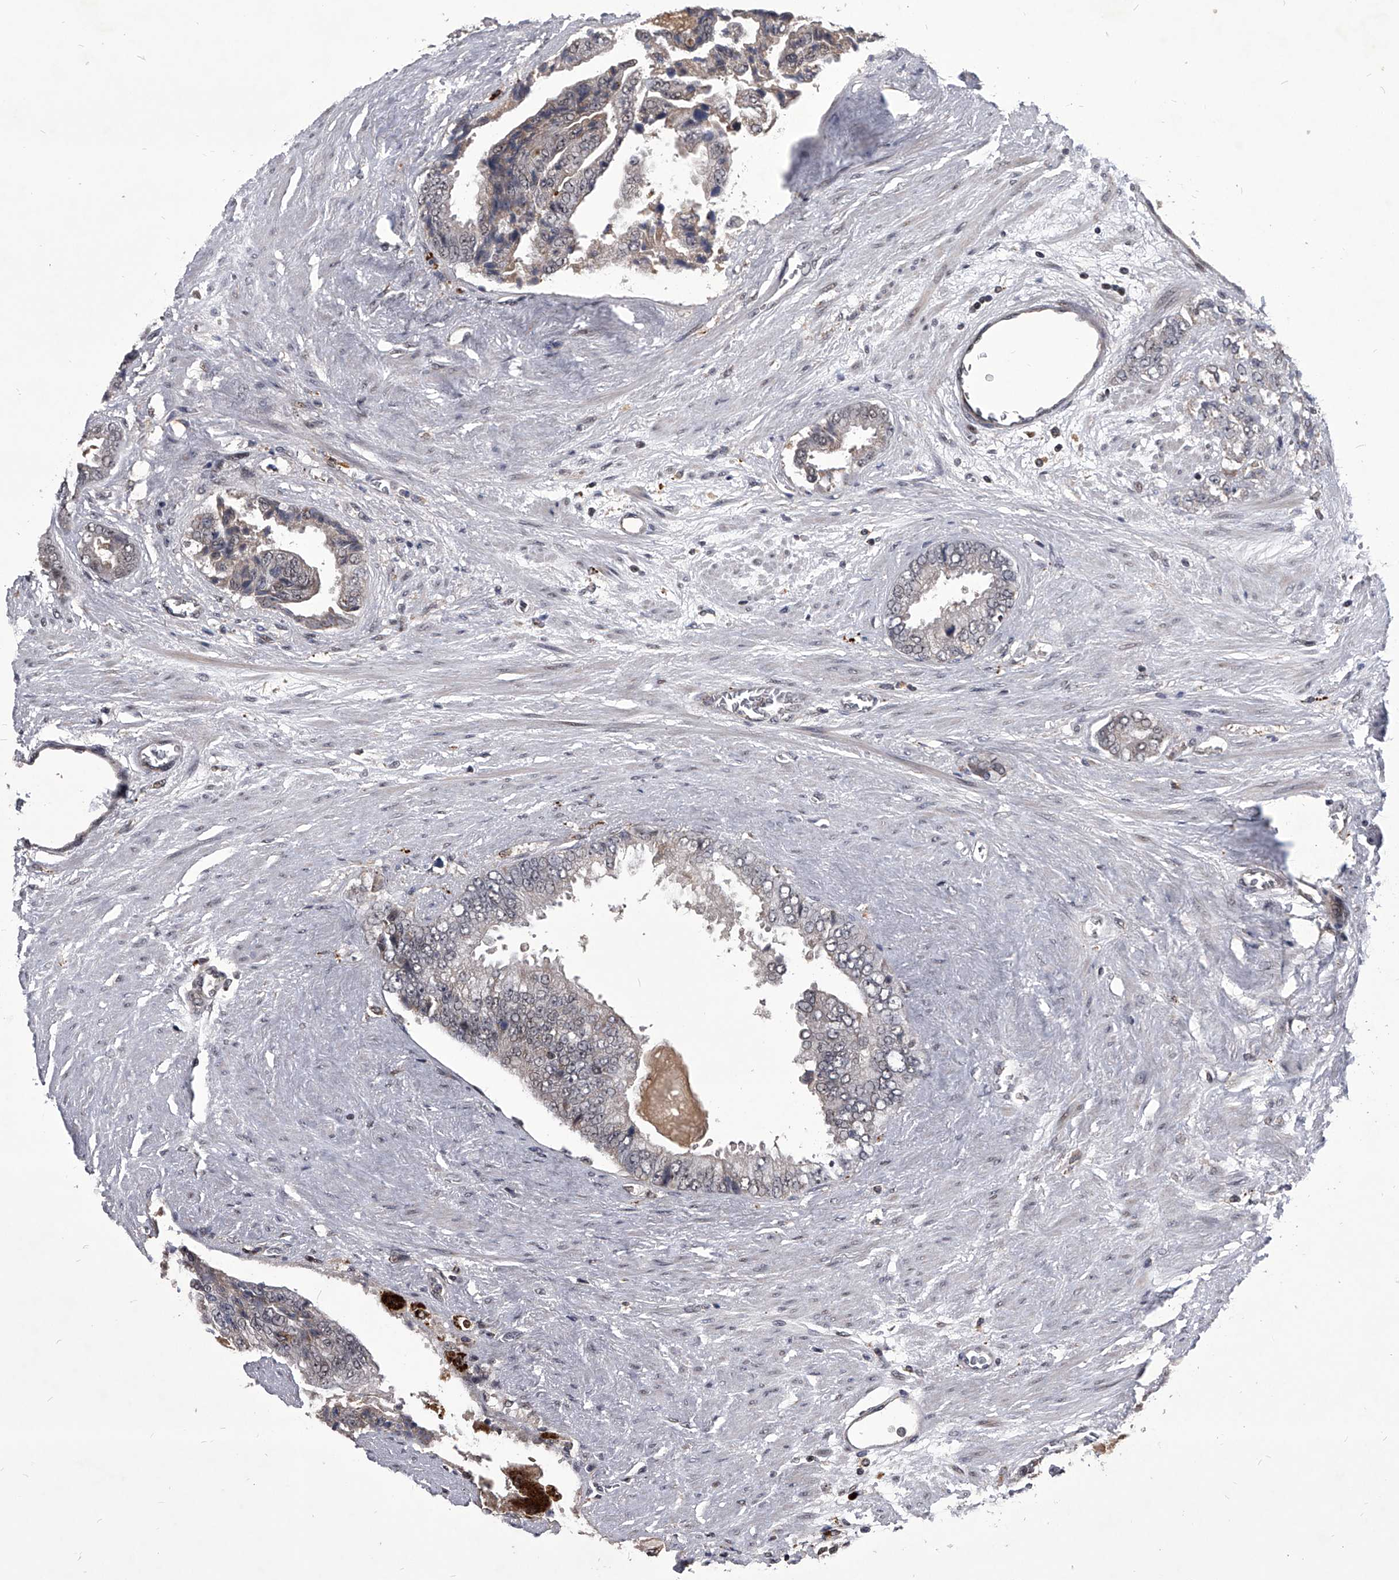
{"staining": {"intensity": "negative", "quantity": "none", "location": "none"}, "tissue": "prostate cancer", "cell_type": "Tumor cells", "image_type": "cancer", "snomed": [{"axis": "morphology", "description": "Adenocarcinoma, High grade"}, {"axis": "topography", "description": "Prostate"}], "caption": "High-grade adenocarcinoma (prostate) stained for a protein using immunohistochemistry (IHC) reveals no positivity tumor cells.", "gene": "CMTR1", "patient": {"sex": "male", "age": 58}}